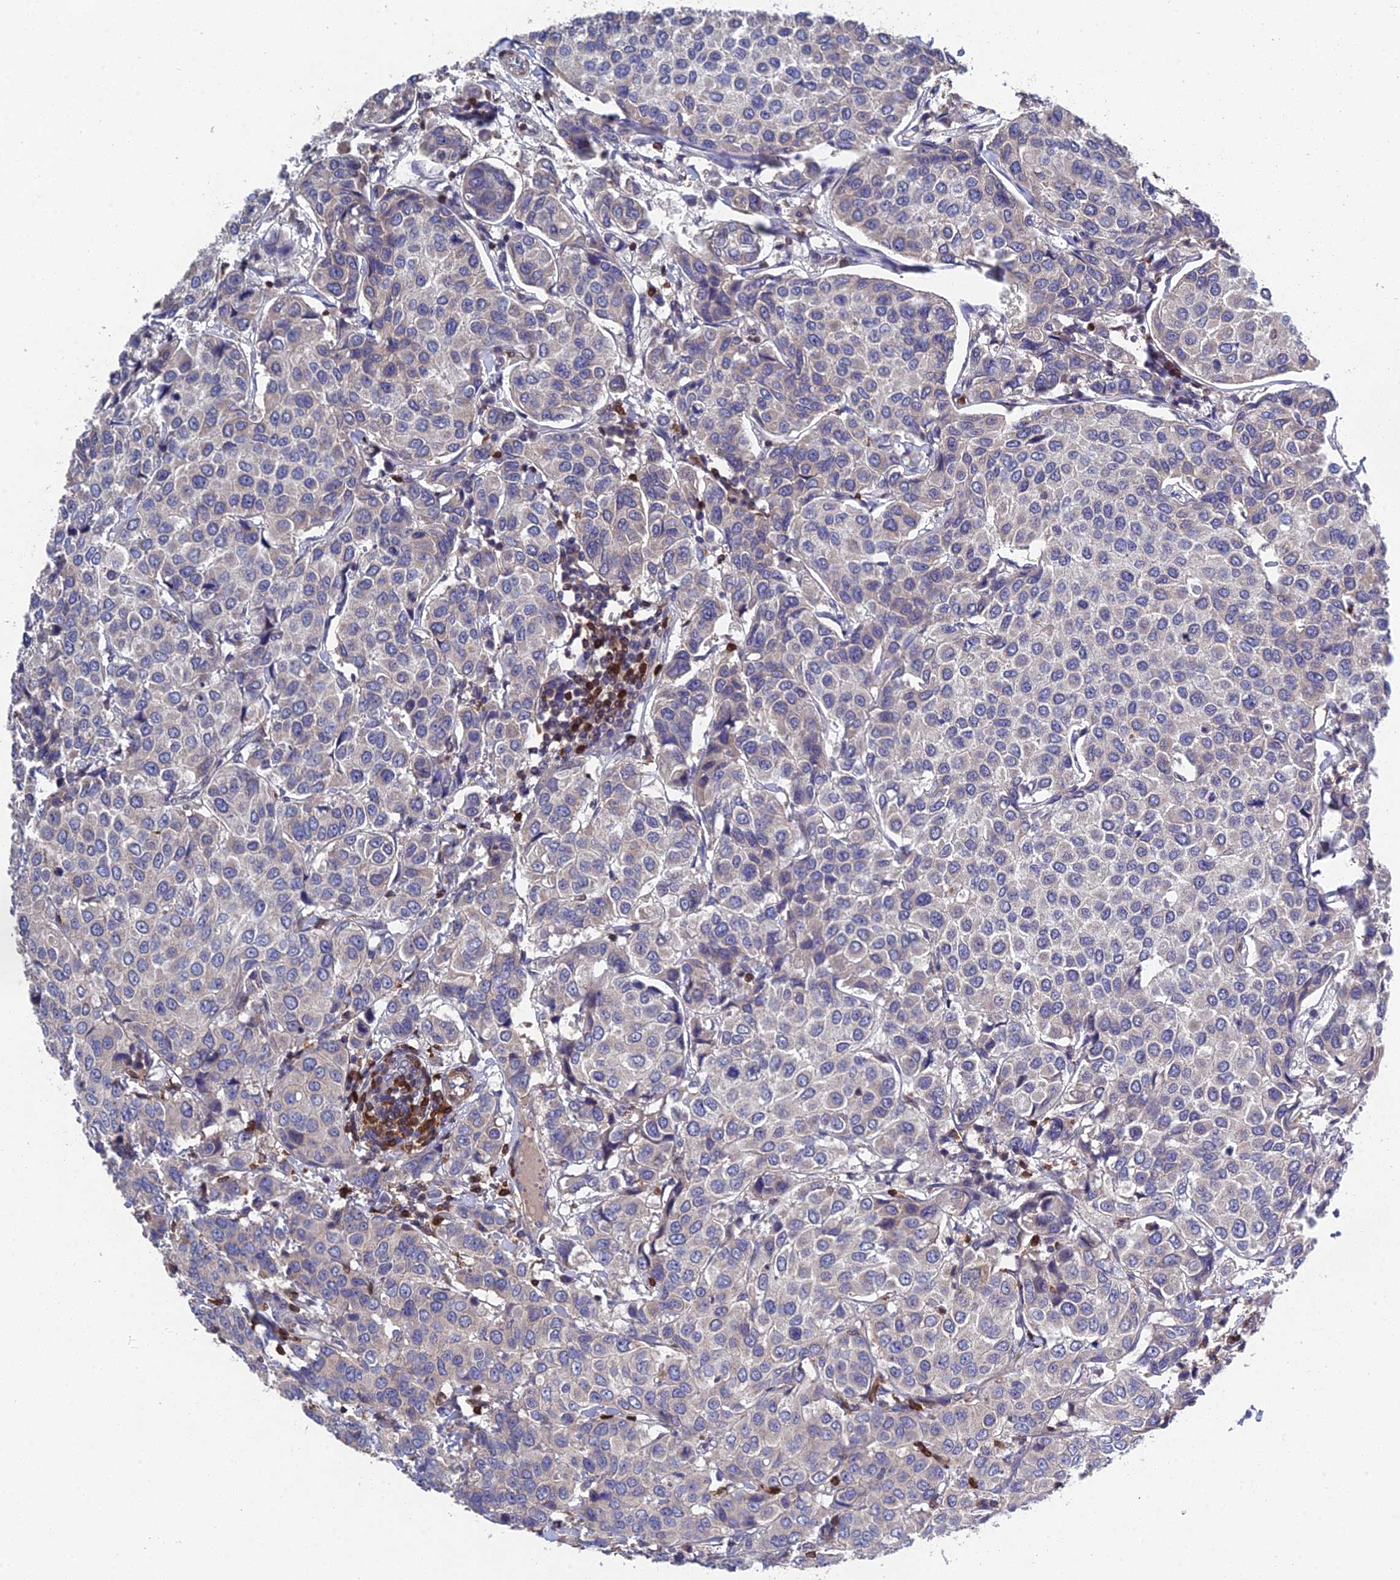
{"staining": {"intensity": "negative", "quantity": "none", "location": "none"}, "tissue": "breast cancer", "cell_type": "Tumor cells", "image_type": "cancer", "snomed": [{"axis": "morphology", "description": "Duct carcinoma"}, {"axis": "topography", "description": "Breast"}], "caption": "IHC photomicrograph of human breast intraductal carcinoma stained for a protein (brown), which displays no expression in tumor cells. (Brightfield microscopy of DAB immunohistochemistry at high magnification).", "gene": "GALK2", "patient": {"sex": "female", "age": 55}}